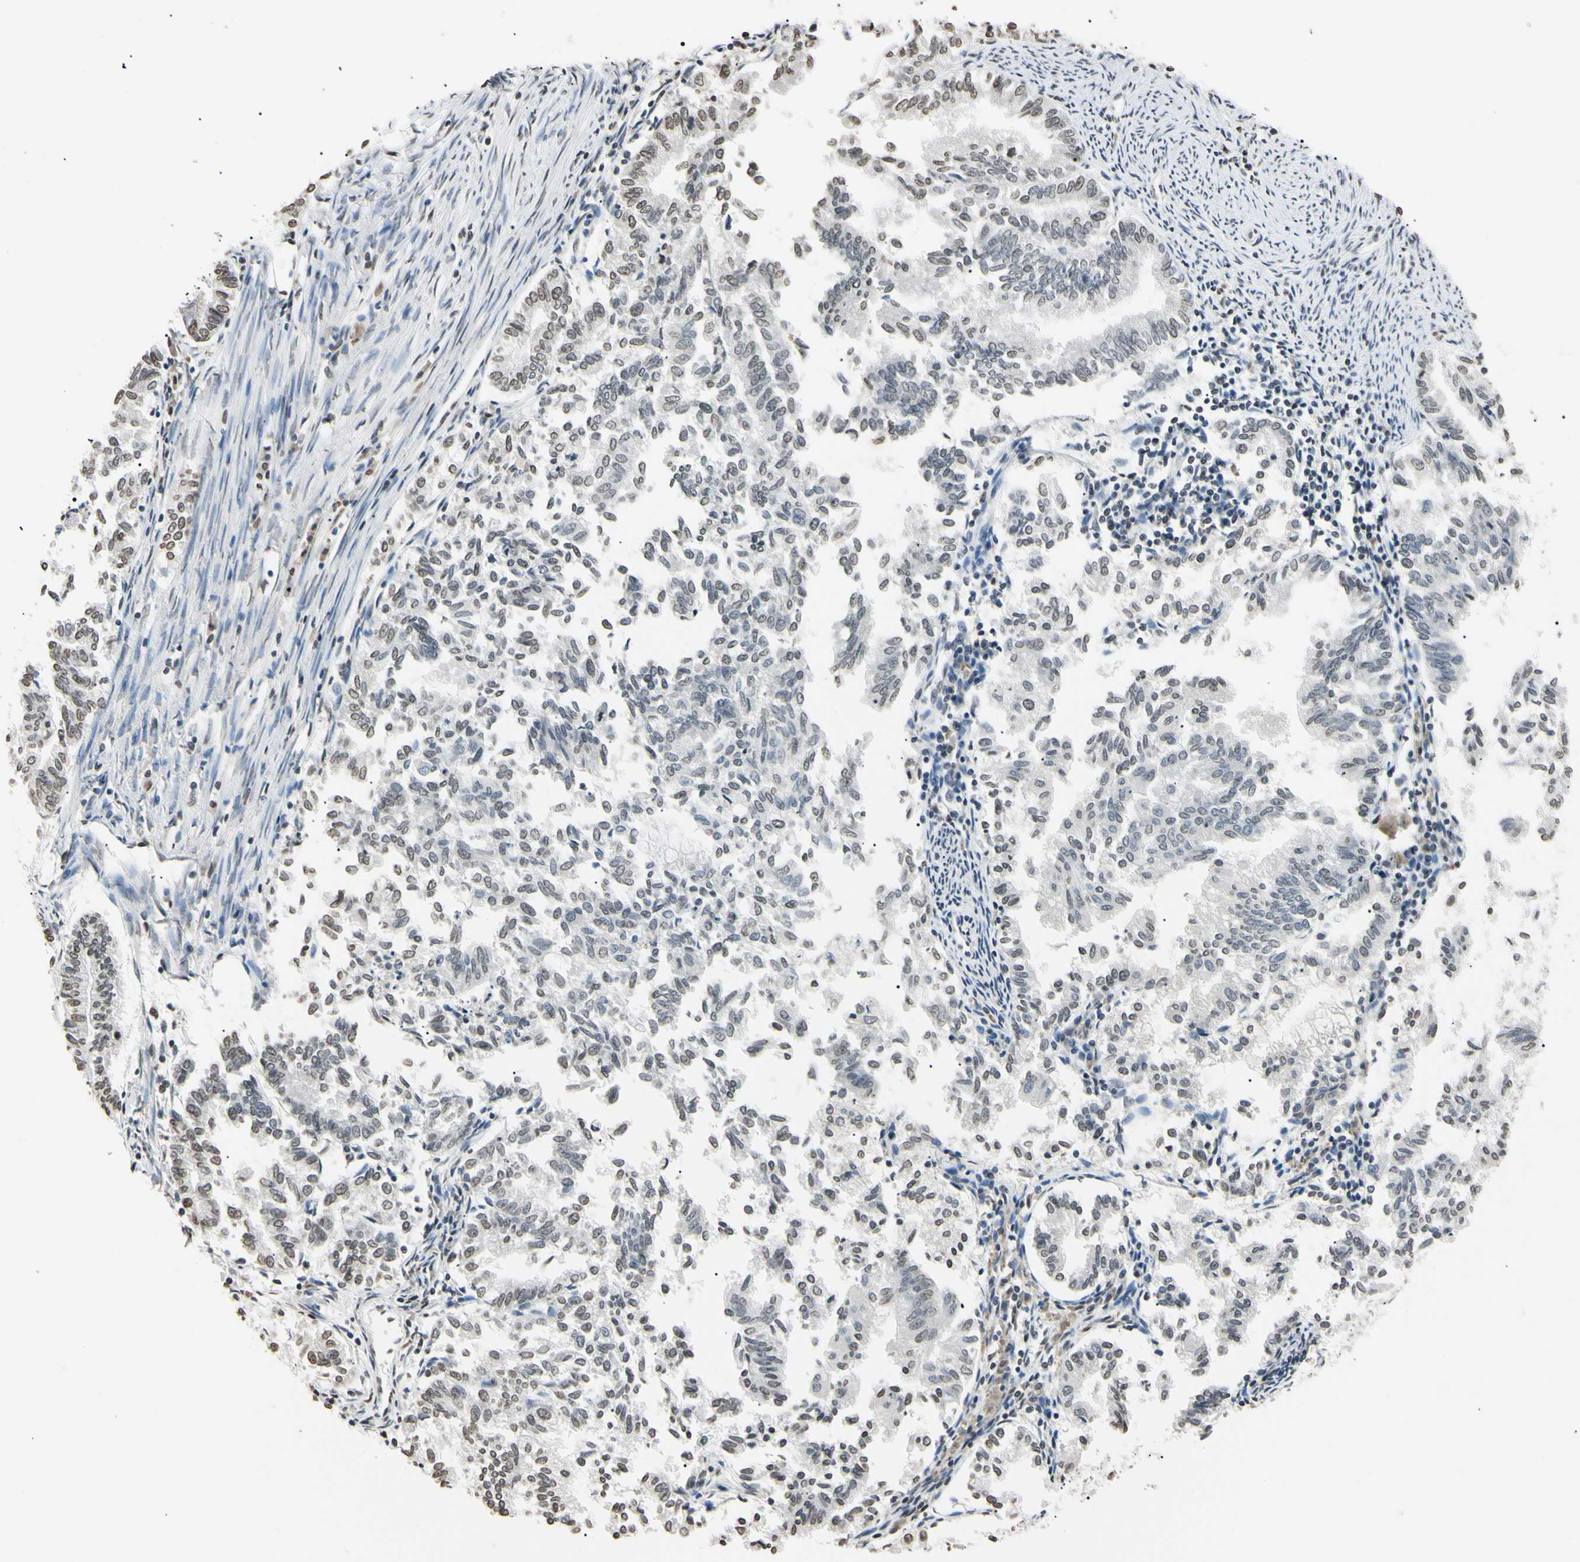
{"staining": {"intensity": "weak", "quantity": "<25%", "location": "nuclear"}, "tissue": "endometrial cancer", "cell_type": "Tumor cells", "image_type": "cancer", "snomed": [{"axis": "morphology", "description": "Necrosis, NOS"}, {"axis": "morphology", "description": "Adenocarcinoma, NOS"}, {"axis": "topography", "description": "Endometrium"}], "caption": "Histopathology image shows no significant protein positivity in tumor cells of endometrial cancer.", "gene": "CDC45", "patient": {"sex": "female", "age": 79}}